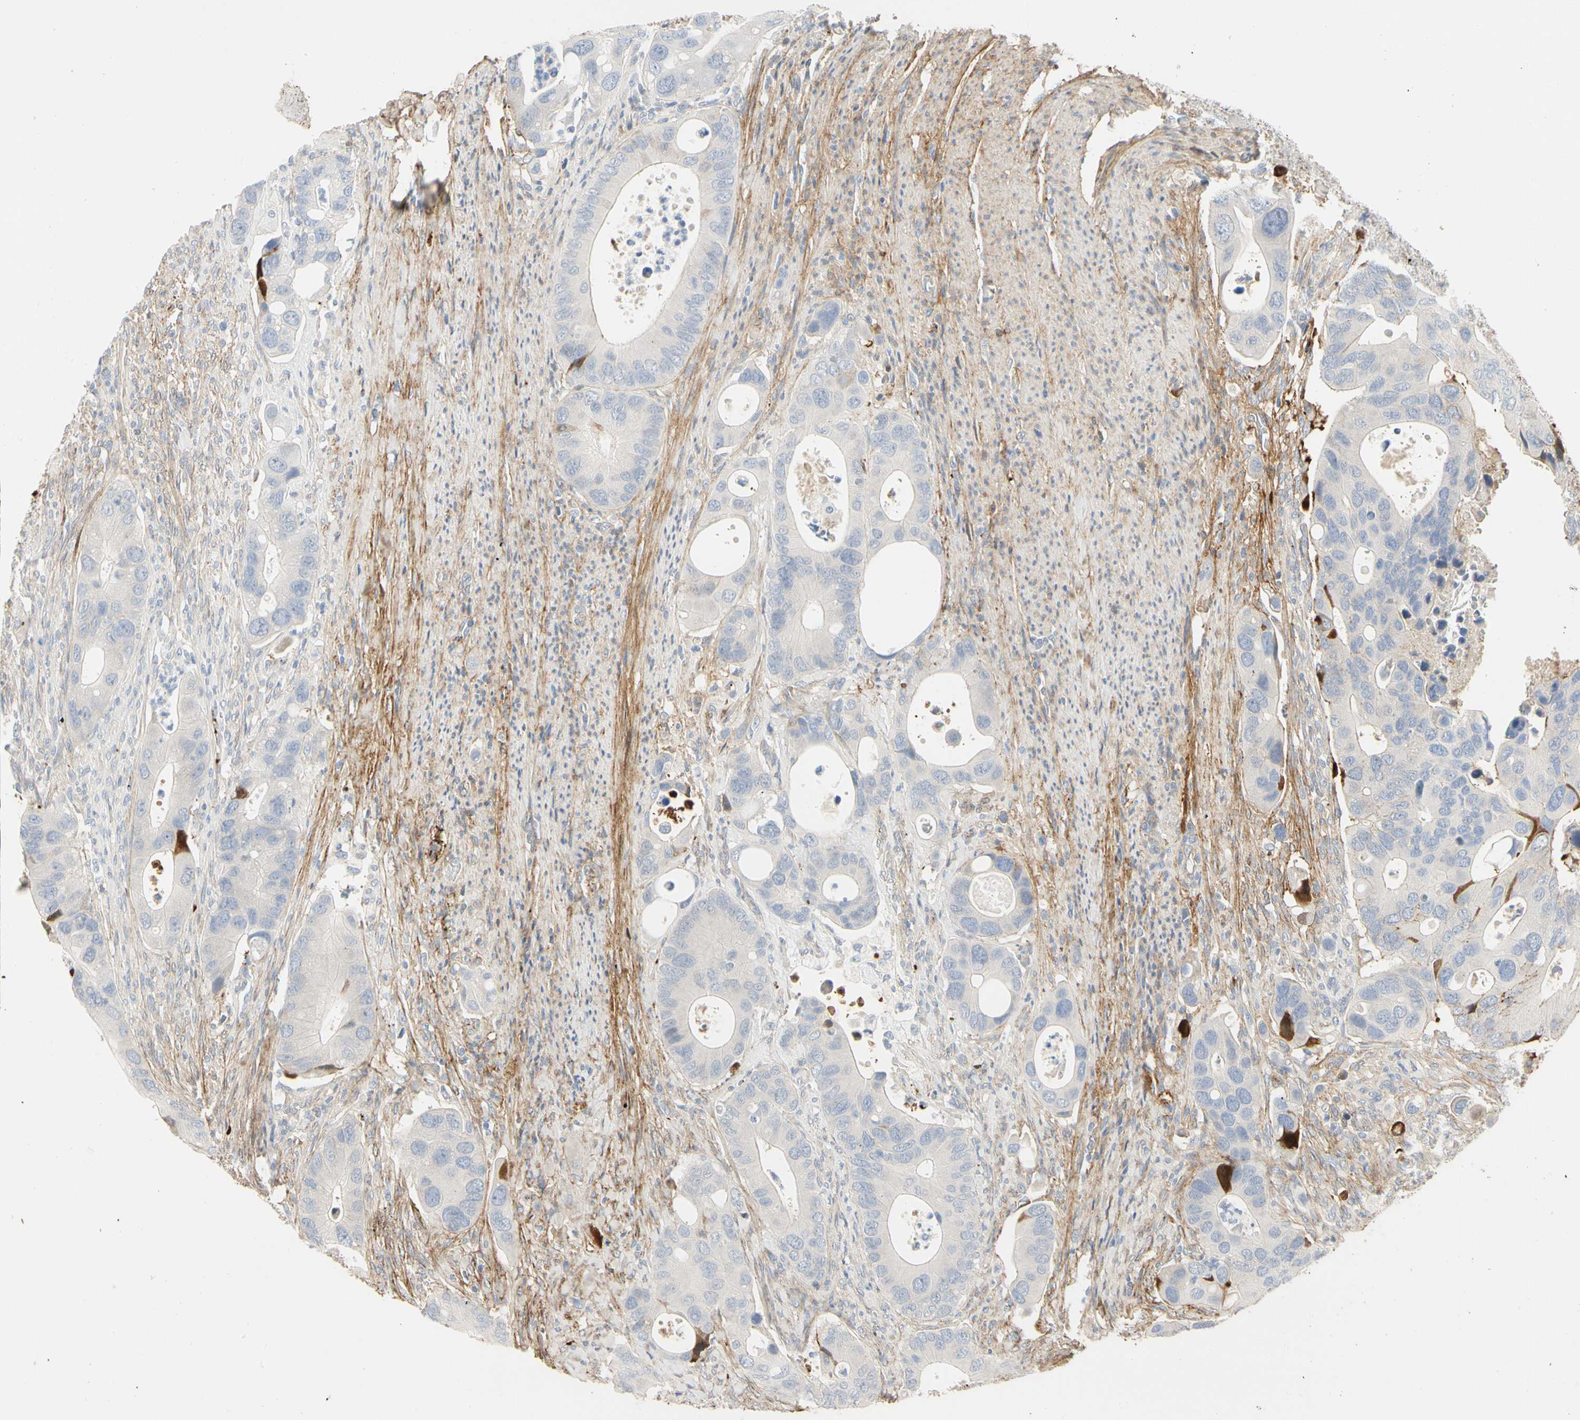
{"staining": {"intensity": "negative", "quantity": "none", "location": "none"}, "tissue": "colorectal cancer", "cell_type": "Tumor cells", "image_type": "cancer", "snomed": [{"axis": "morphology", "description": "Adenocarcinoma, NOS"}, {"axis": "topography", "description": "Rectum"}], "caption": "Tumor cells show no significant positivity in colorectal adenocarcinoma.", "gene": "FGB", "patient": {"sex": "female", "age": 57}}